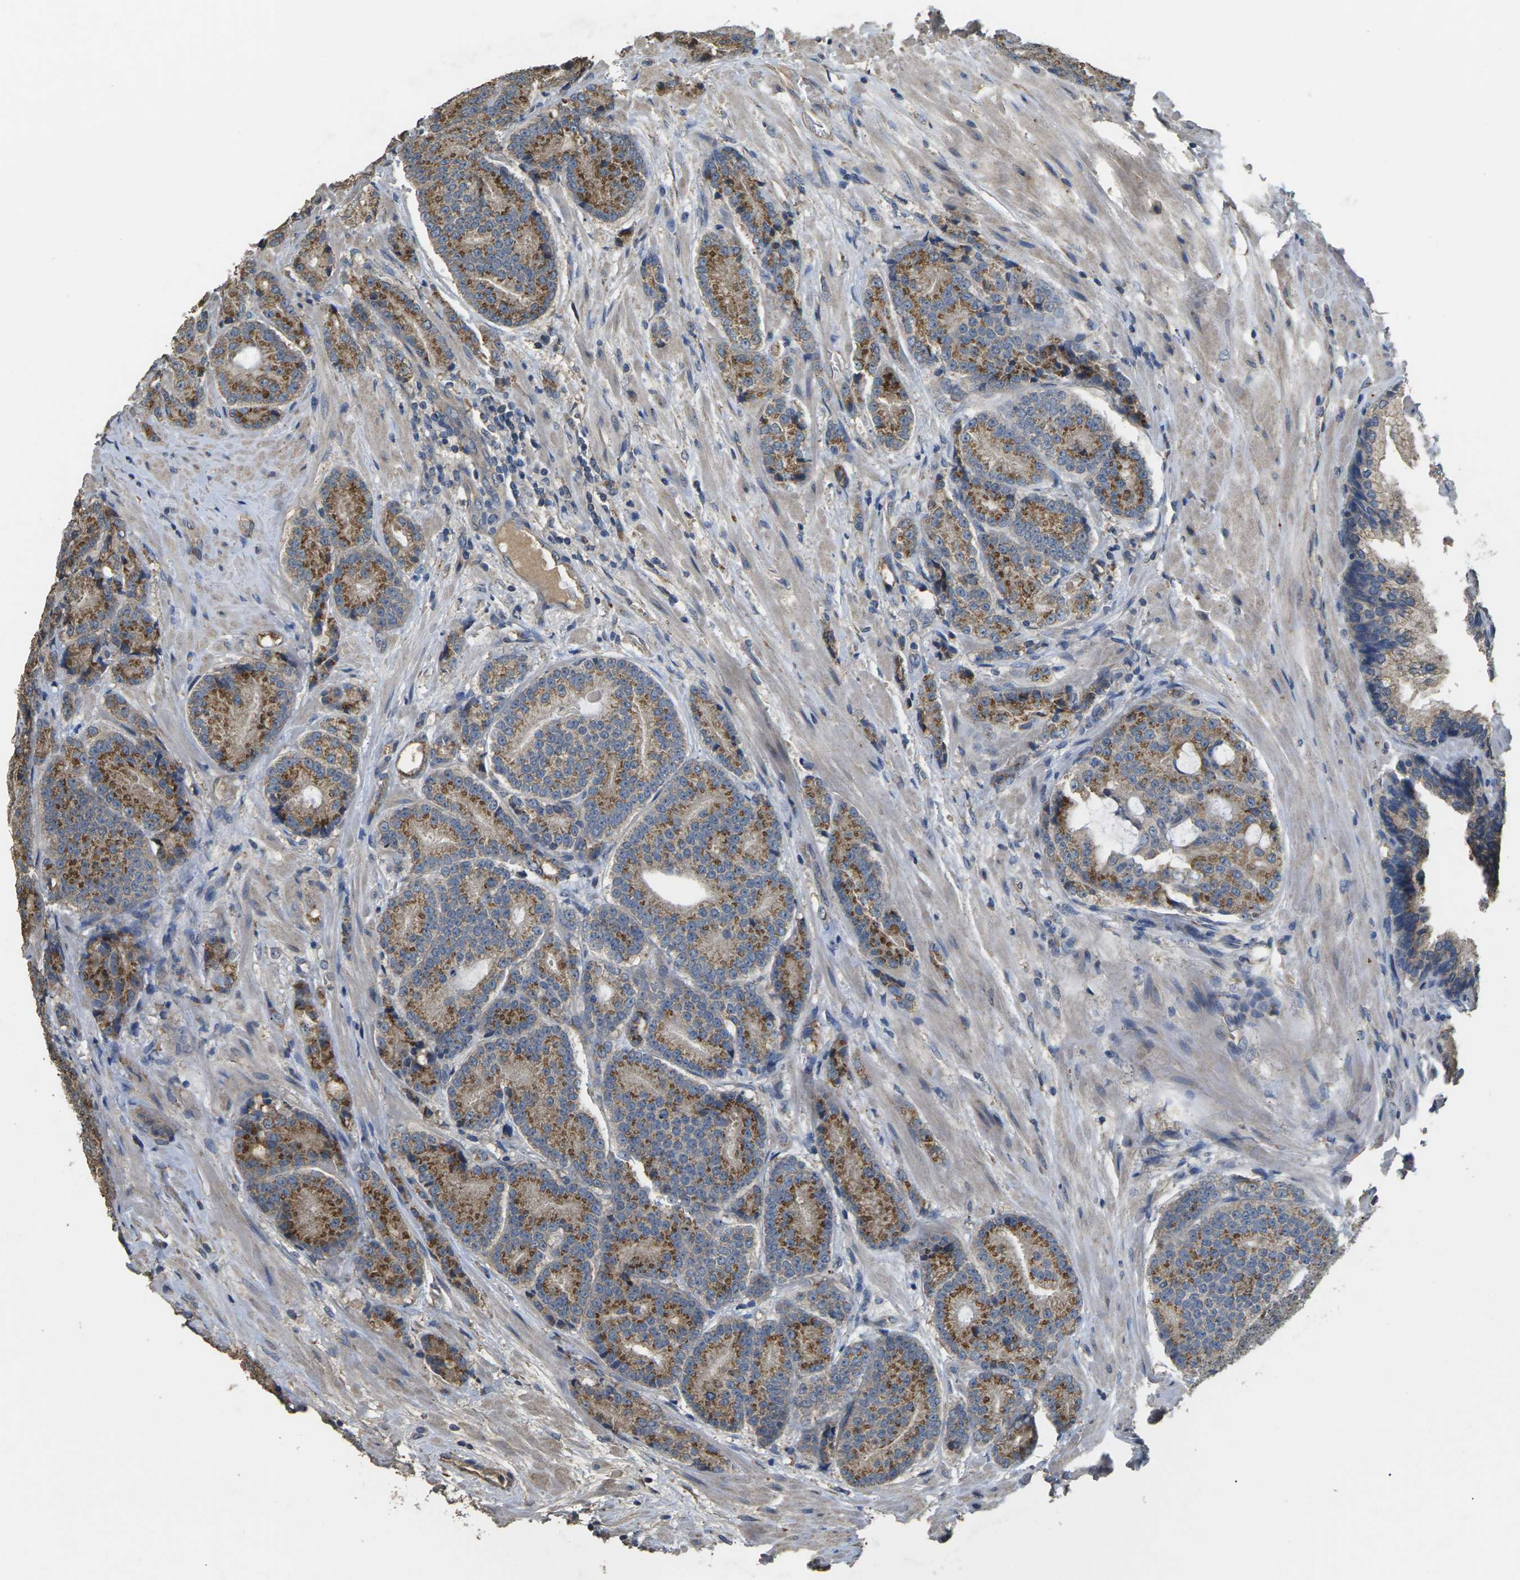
{"staining": {"intensity": "moderate", "quantity": "25%-75%", "location": "cytoplasmic/membranous"}, "tissue": "prostate cancer", "cell_type": "Tumor cells", "image_type": "cancer", "snomed": [{"axis": "morphology", "description": "Adenocarcinoma, High grade"}, {"axis": "topography", "description": "Prostate"}], "caption": "Protein analysis of high-grade adenocarcinoma (prostate) tissue shows moderate cytoplasmic/membranous positivity in approximately 25%-75% of tumor cells.", "gene": "B4GAT1", "patient": {"sex": "male", "age": 61}}